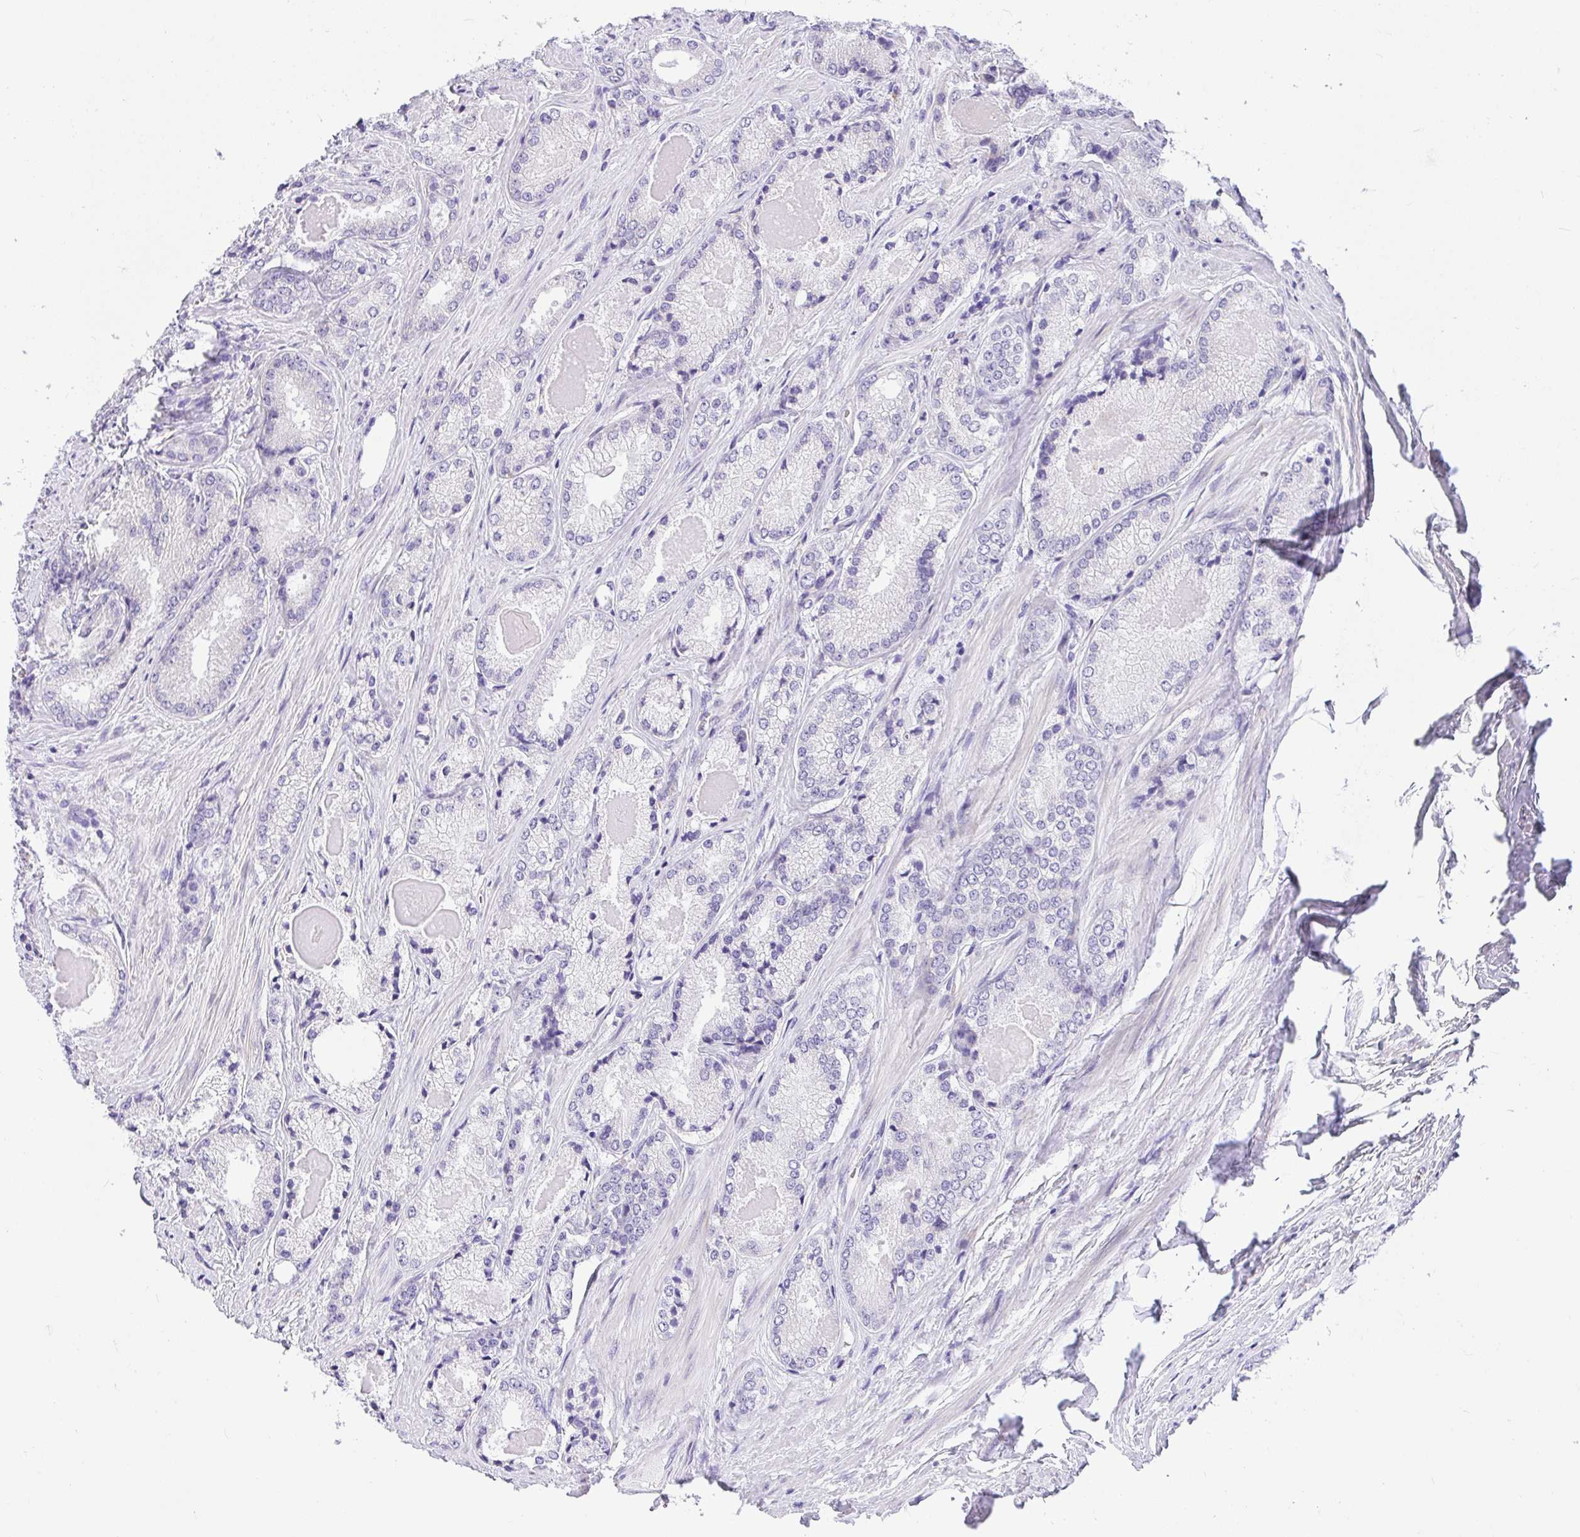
{"staining": {"intensity": "negative", "quantity": "none", "location": "none"}, "tissue": "prostate cancer", "cell_type": "Tumor cells", "image_type": "cancer", "snomed": [{"axis": "morphology", "description": "Adenocarcinoma, NOS"}, {"axis": "morphology", "description": "Adenocarcinoma, Low grade"}, {"axis": "topography", "description": "Prostate"}], "caption": "High magnification brightfield microscopy of prostate adenocarcinoma stained with DAB (brown) and counterstained with hematoxylin (blue): tumor cells show no significant staining.", "gene": "ADRA2C", "patient": {"sex": "male", "age": 68}}